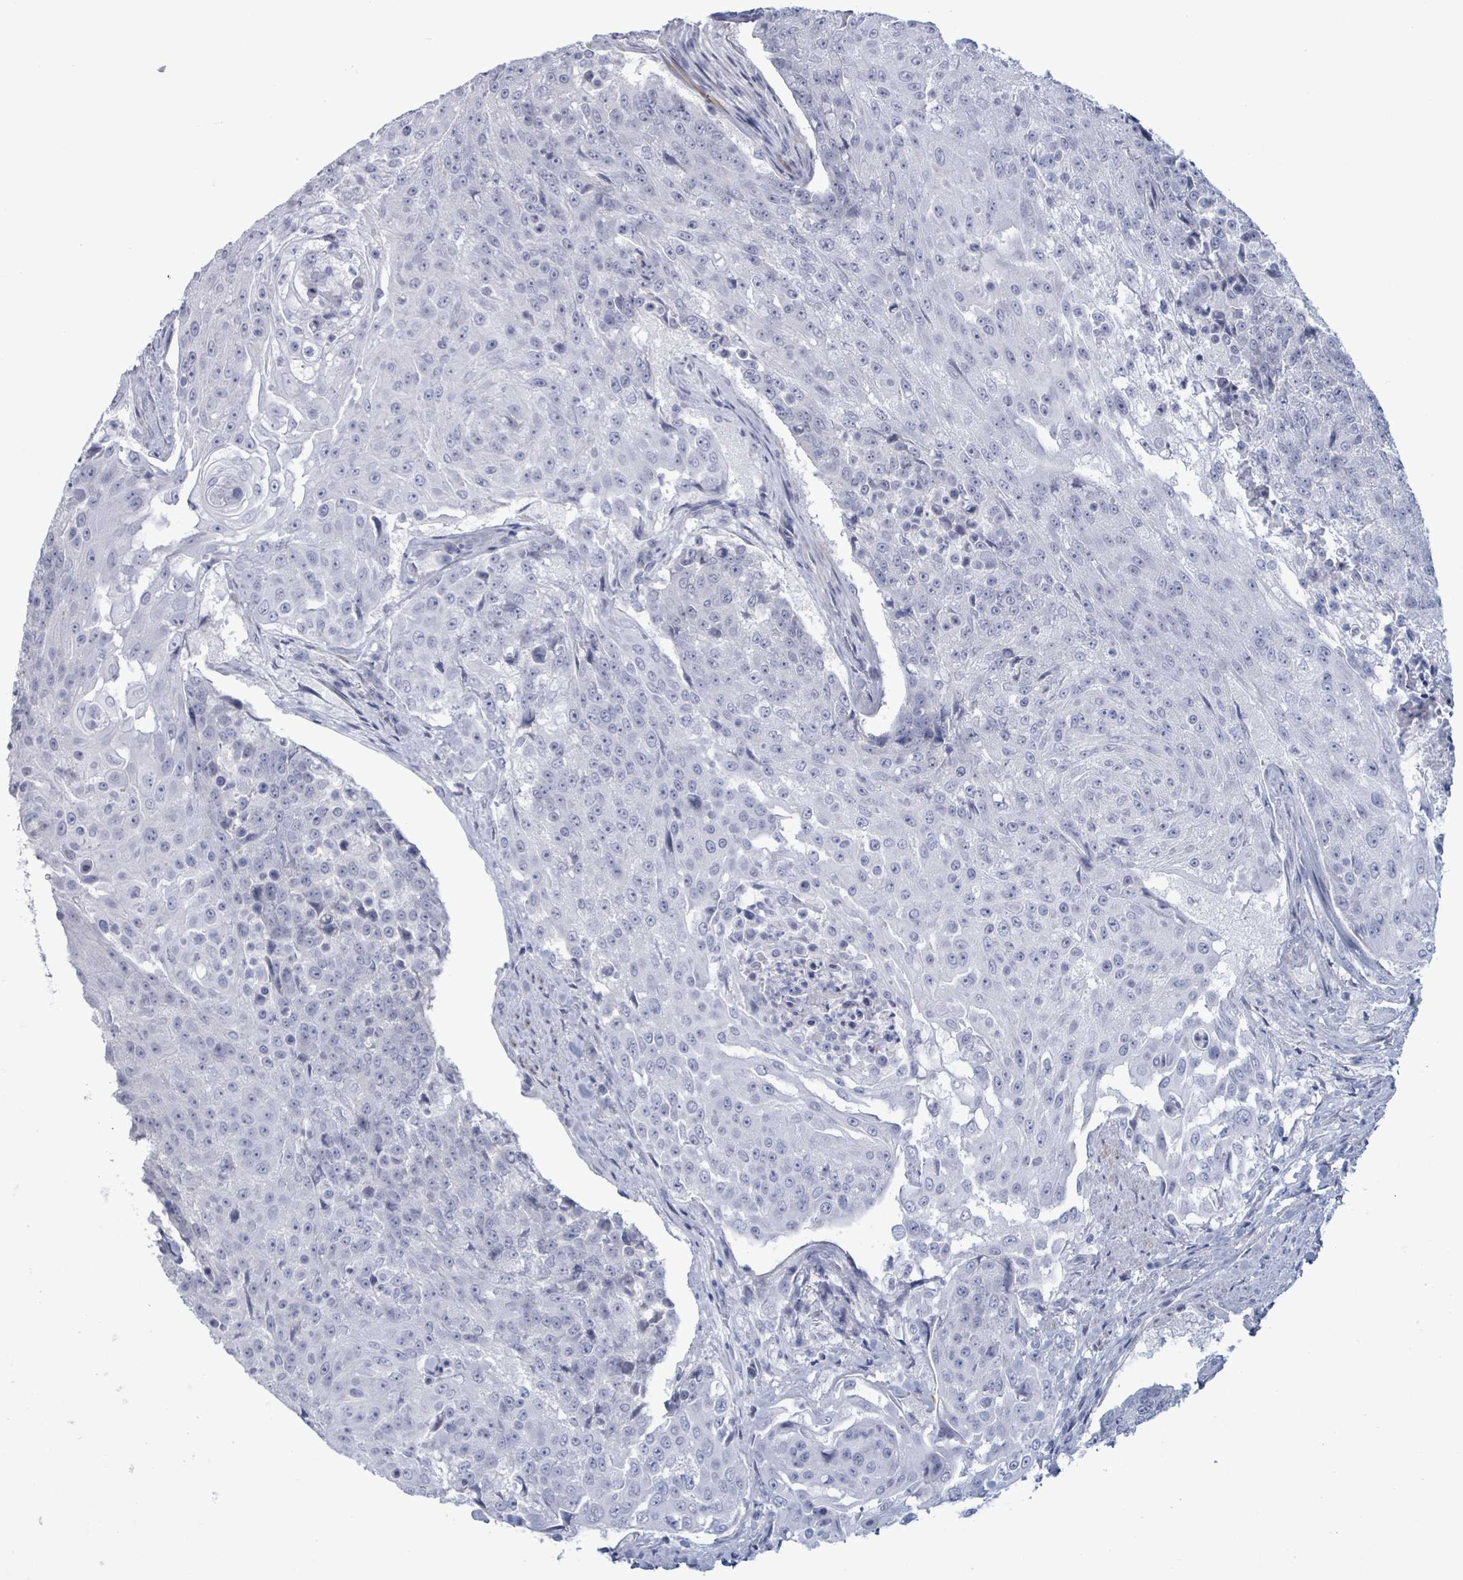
{"staining": {"intensity": "negative", "quantity": "none", "location": "none"}, "tissue": "urothelial cancer", "cell_type": "Tumor cells", "image_type": "cancer", "snomed": [{"axis": "morphology", "description": "Urothelial carcinoma, High grade"}, {"axis": "topography", "description": "Urinary bladder"}], "caption": "Urothelial carcinoma (high-grade) stained for a protein using immunohistochemistry (IHC) demonstrates no staining tumor cells.", "gene": "ZNF771", "patient": {"sex": "female", "age": 63}}